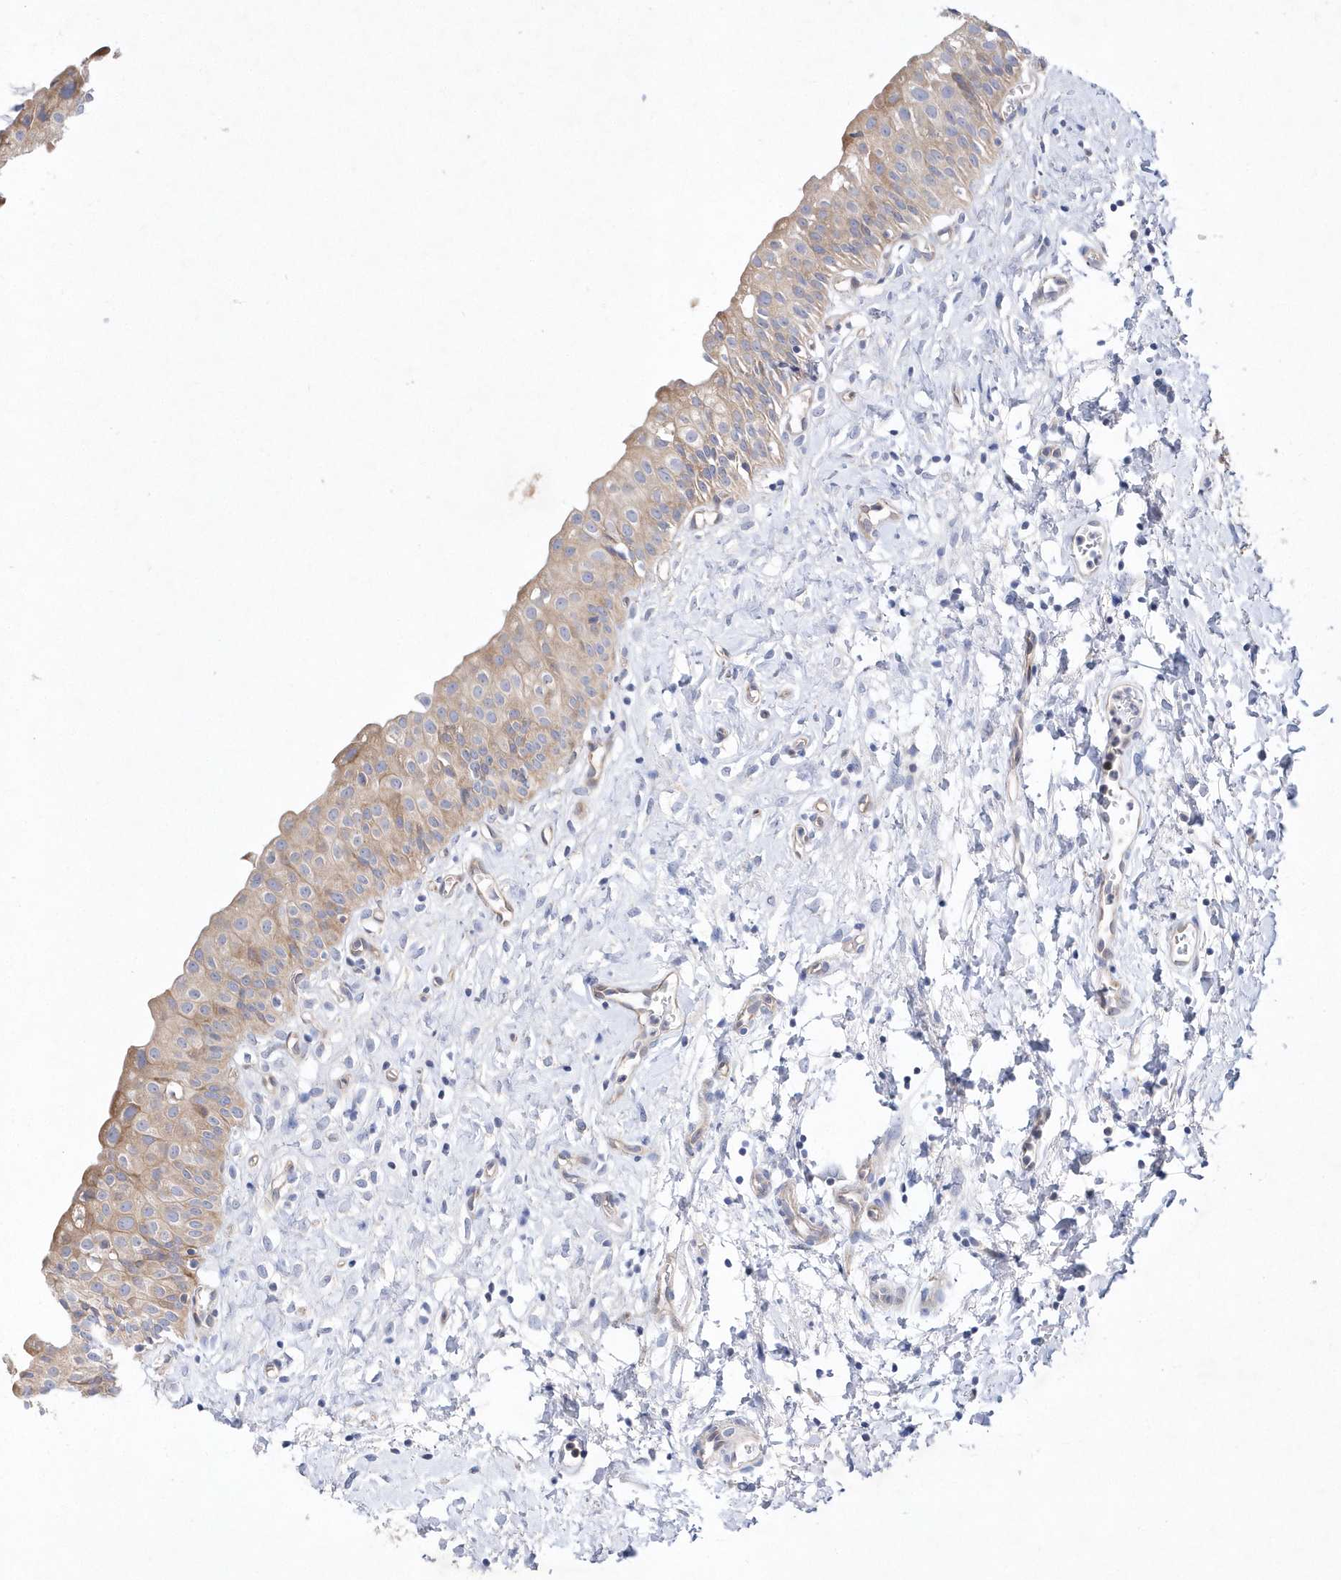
{"staining": {"intensity": "weak", "quantity": ">75%", "location": "cytoplasmic/membranous"}, "tissue": "urinary bladder", "cell_type": "Urothelial cells", "image_type": "normal", "snomed": [{"axis": "morphology", "description": "Normal tissue, NOS"}, {"axis": "topography", "description": "Urinary bladder"}], "caption": "Immunohistochemical staining of benign urinary bladder shows weak cytoplasmic/membranous protein expression in approximately >75% of urothelial cells. (brown staining indicates protein expression, while blue staining denotes nuclei).", "gene": "JKAMP", "patient": {"sex": "male", "age": 51}}